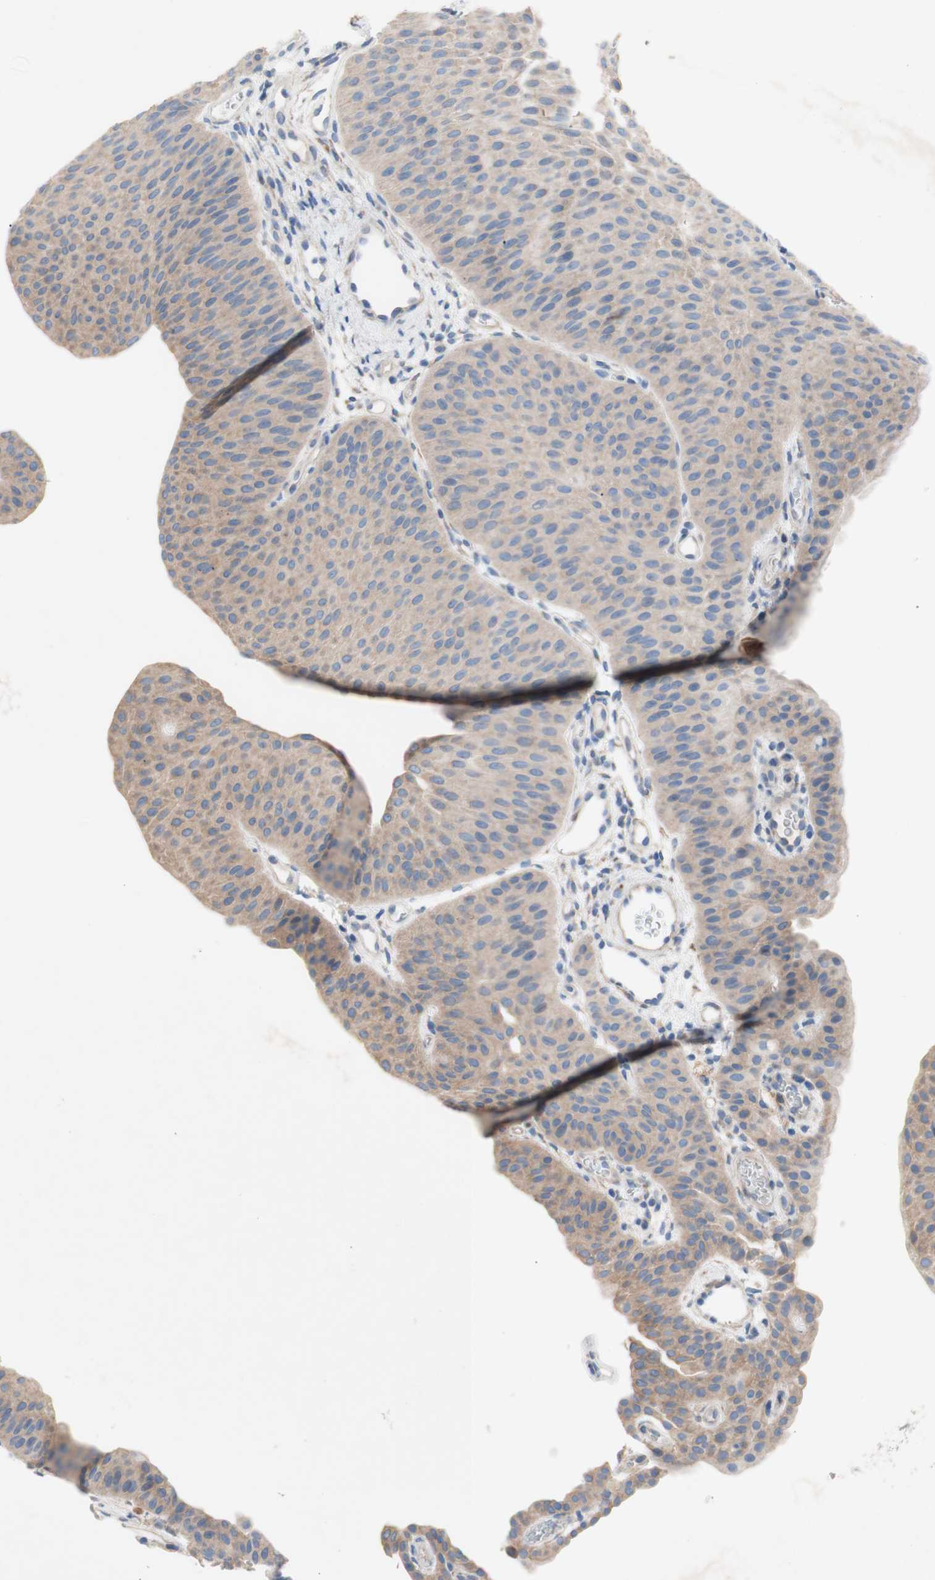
{"staining": {"intensity": "weak", "quantity": "25%-75%", "location": "cytoplasmic/membranous"}, "tissue": "urothelial cancer", "cell_type": "Tumor cells", "image_type": "cancer", "snomed": [{"axis": "morphology", "description": "Urothelial carcinoma, Low grade"}, {"axis": "topography", "description": "Urinary bladder"}], "caption": "Protein expression analysis of urothelial carcinoma (low-grade) shows weak cytoplasmic/membranous positivity in about 25%-75% of tumor cells.", "gene": "TMIGD2", "patient": {"sex": "female", "age": 60}}